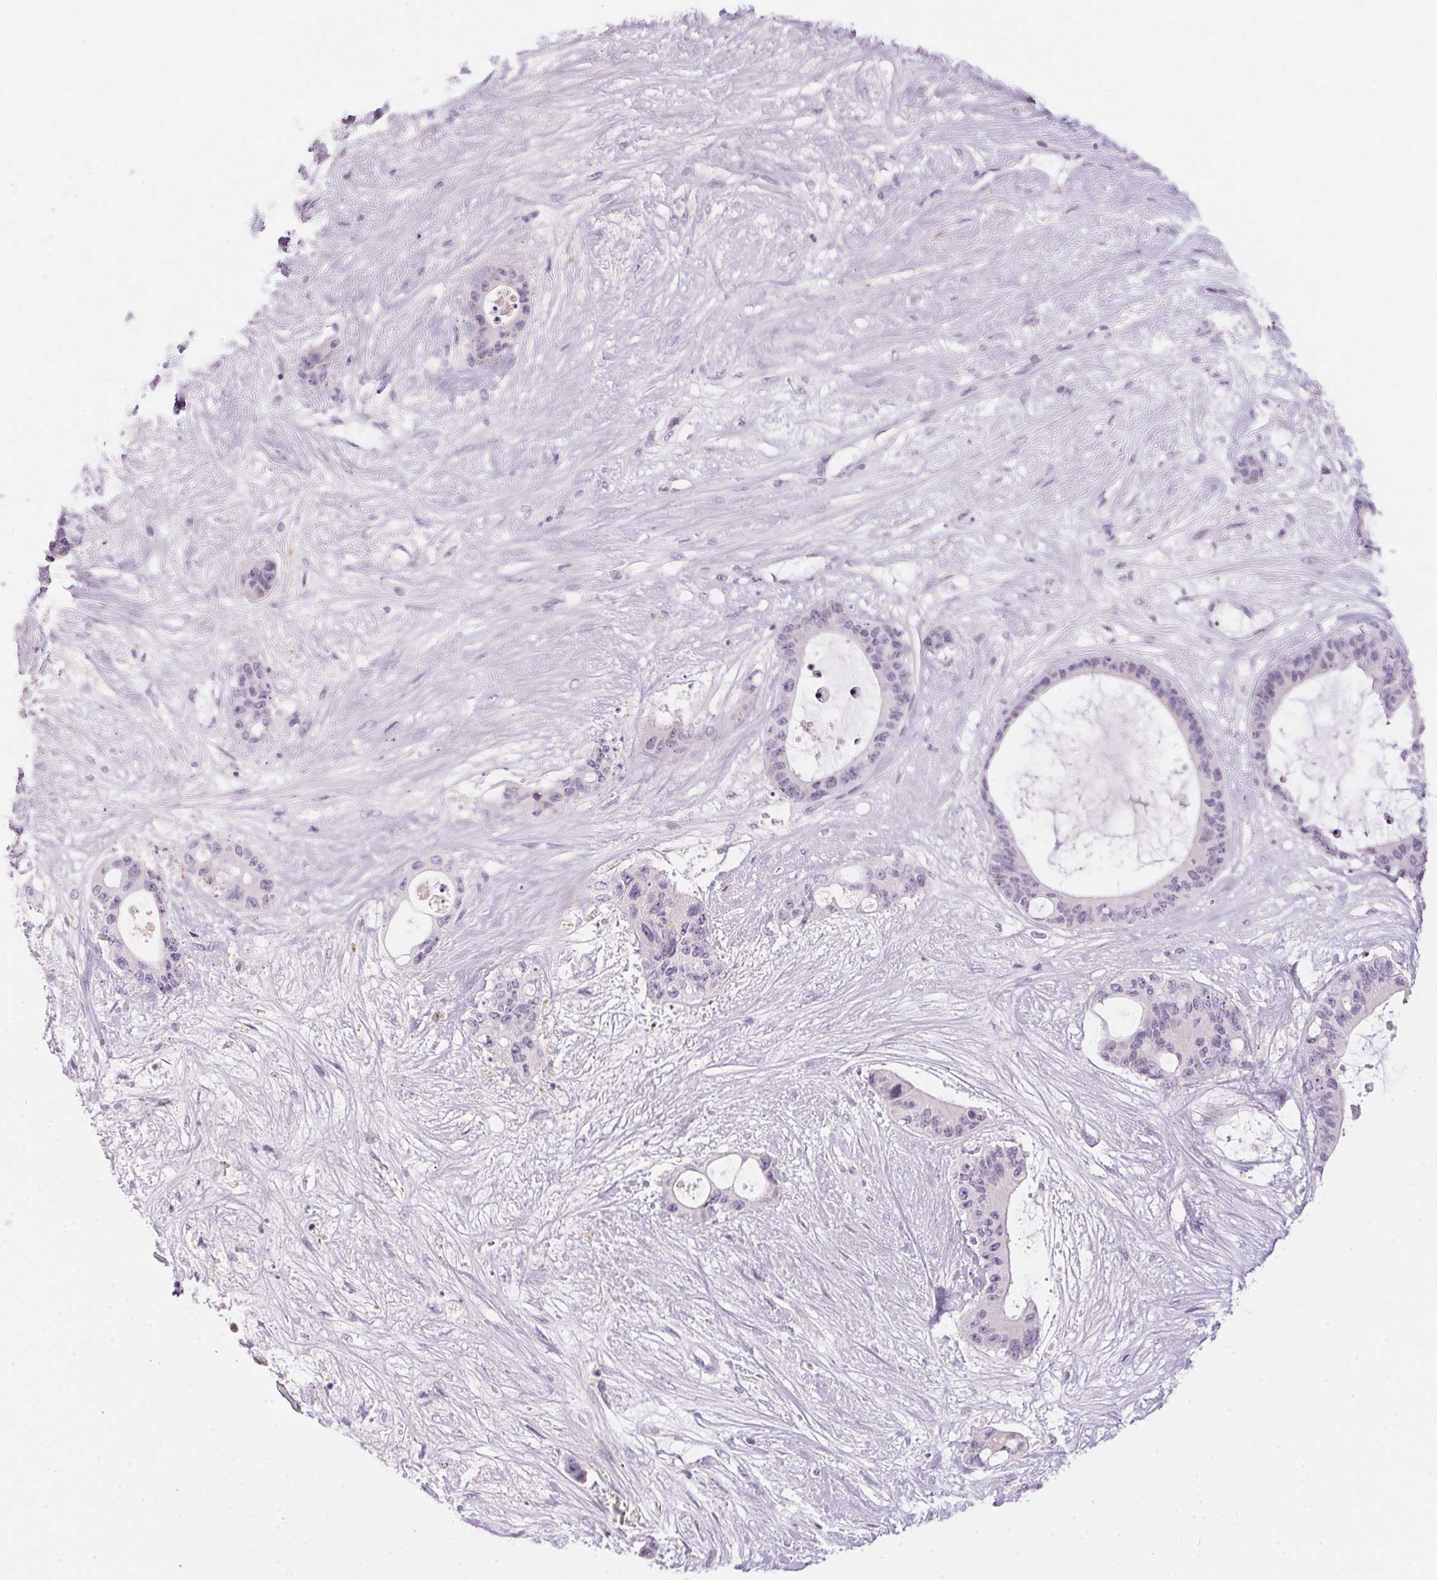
{"staining": {"intensity": "negative", "quantity": "none", "location": "none"}, "tissue": "liver cancer", "cell_type": "Tumor cells", "image_type": "cancer", "snomed": [{"axis": "morphology", "description": "Normal tissue, NOS"}, {"axis": "morphology", "description": "Cholangiocarcinoma"}, {"axis": "topography", "description": "Liver"}, {"axis": "topography", "description": "Peripheral nerve tissue"}], "caption": "There is no significant positivity in tumor cells of liver cancer.", "gene": "ECPAS", "patient": {"sex": "female", "age": 73}}